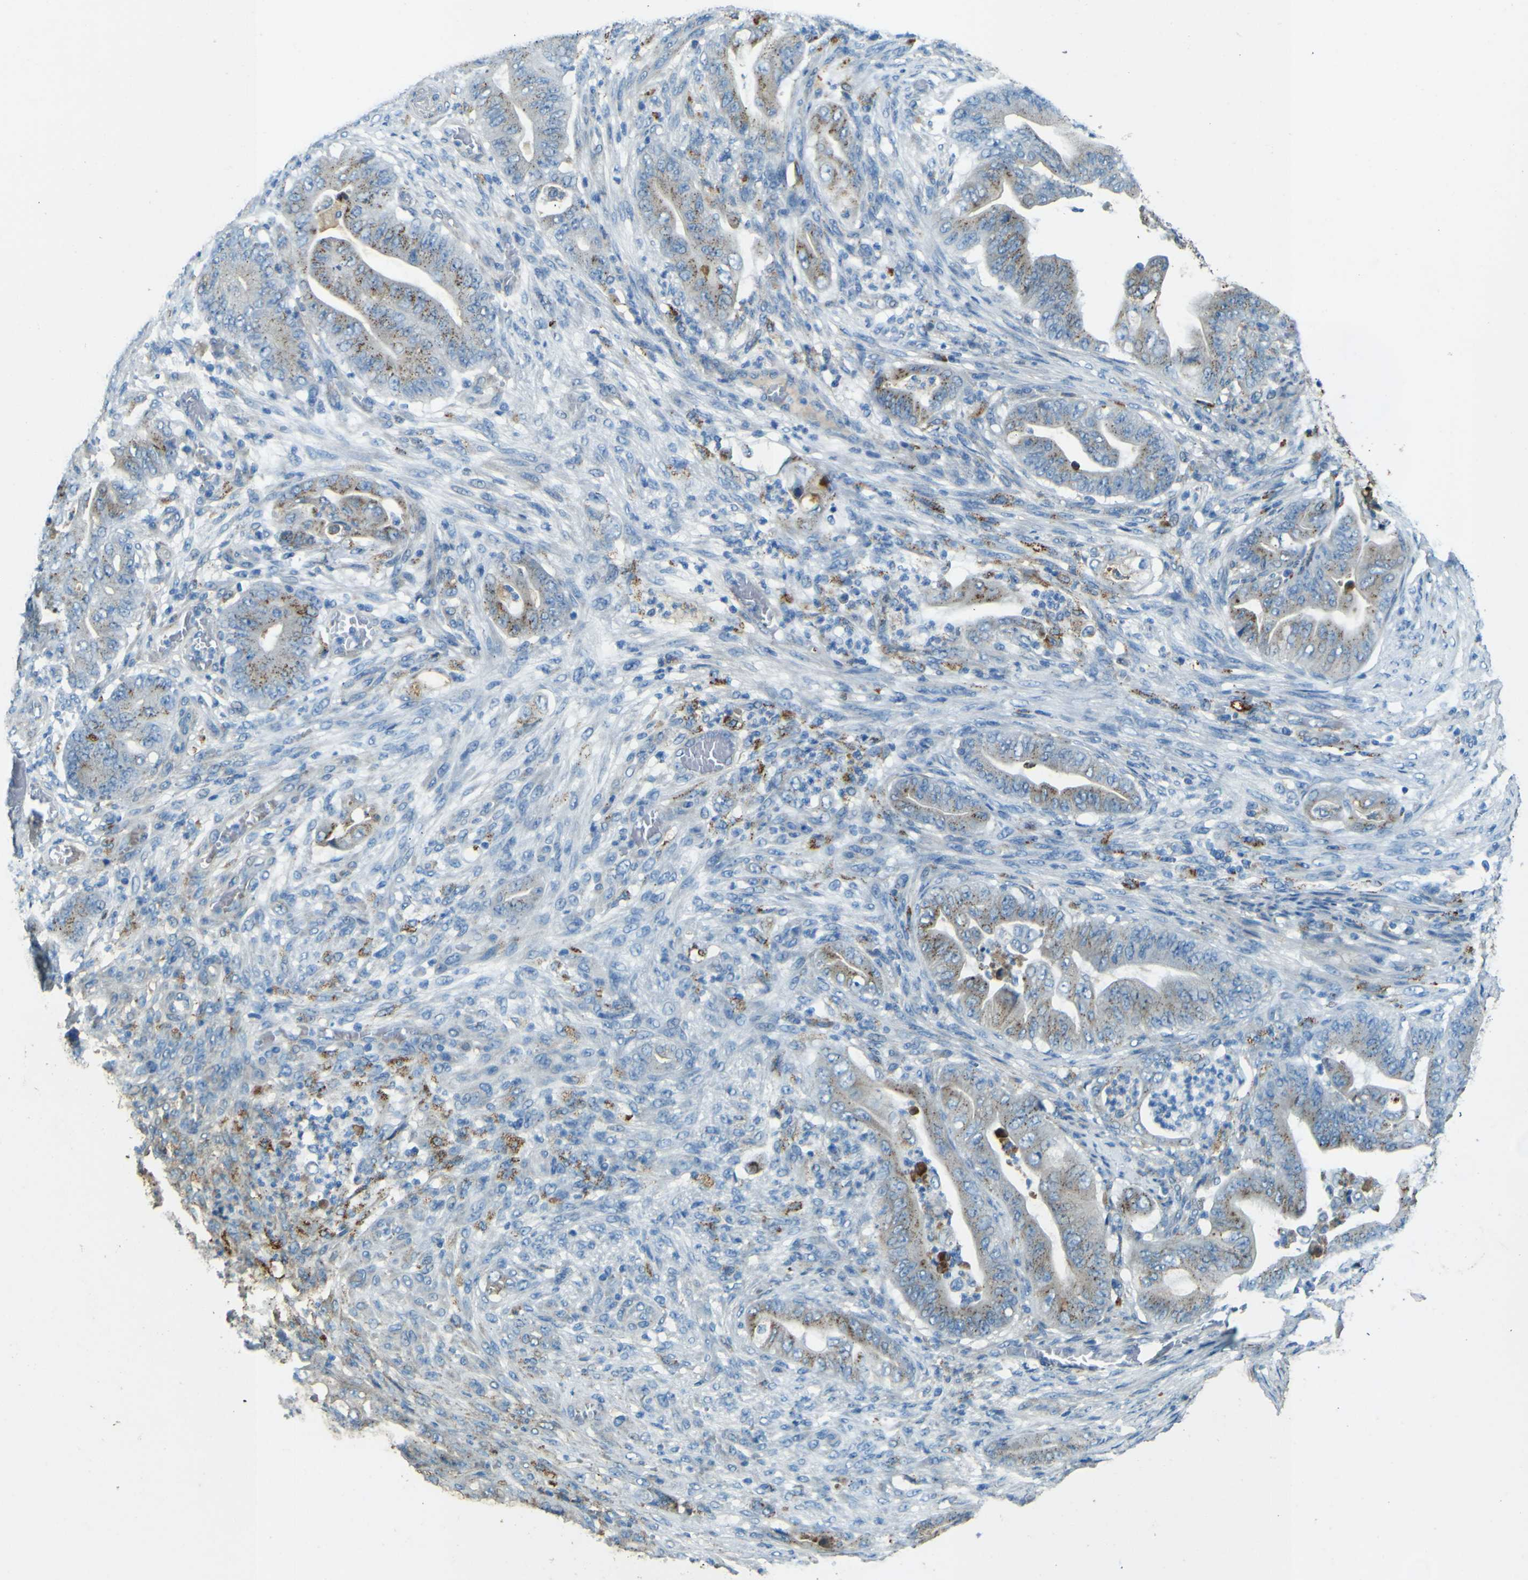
{"staining": {"intensity": "weak", "quantity": "<25%", "location": "cytoplasmic/membranous"}, "tissue": "stomach cancer", "cell_type": "Tumor cells", "image_type": "cancer", "snomed": [{"axis": "morphology", "description": "Adenocarcinoma, NOS"}, {"axis": "topography", "description": "Stomach"}], "caption": "A photomicrograph of human stomach cancer (adenocarcinoma) is negative for staining in tumor cells. (Brightfield microscopy of DAB immunohistochemistry (IHC) at high magnification).", "gene": "PDE9A", "patient": {"sex": "female", "age": 73}}